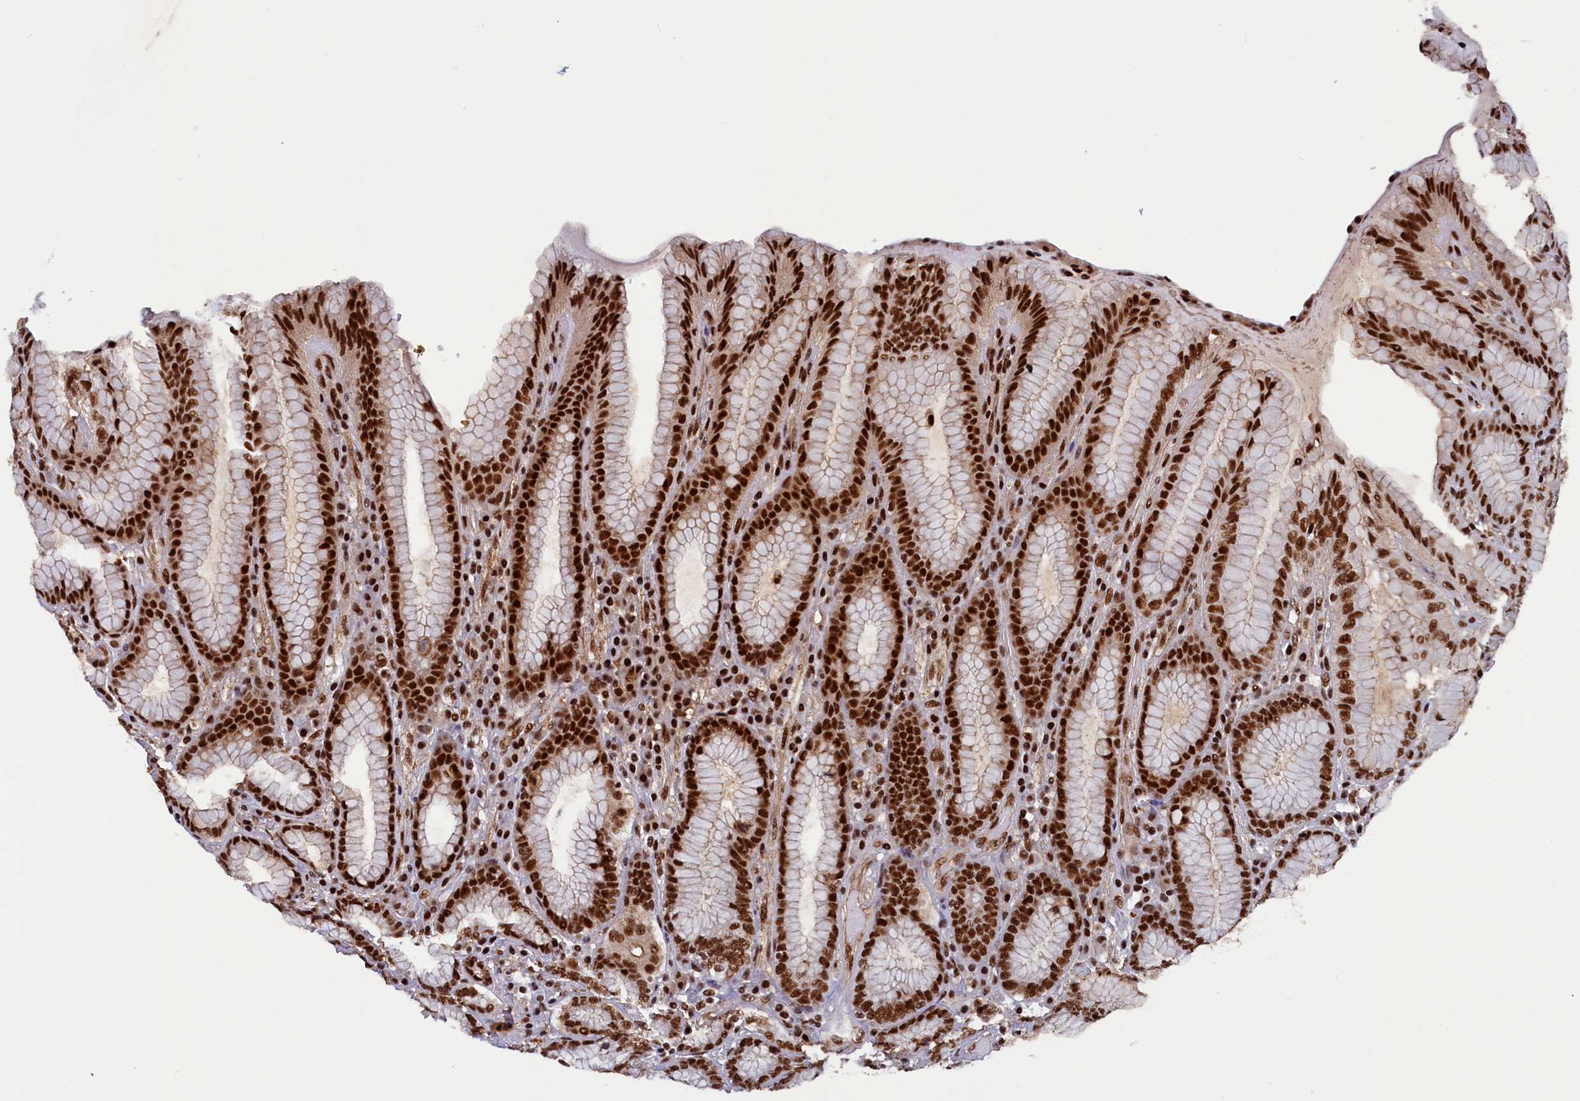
{"staining": {"intensity": "strong", "quantity": ">75%", "location": "nuclear"}, "tissue": "stomach", "cell_type": "Glandular cells", "image_type": "normal", "snomed": [{"axis": "morphology", "description": "Normal tissue, NOS"}, {"axis": "topography", "description": "Stomach, upper"}, {"axis": "topography", "description": "Stomach, lower"}], "caption": "This photomicrograph exhibits unremarkable stomach stained with immunohistochemistry (IHC) to label a protein in brown. The nuclear of glandular cells show strong positivity for the protein. Nuclei are counter-stained blue.", "gene": "ZC3H18", "patient": {"sex": "female", "age": 76}}